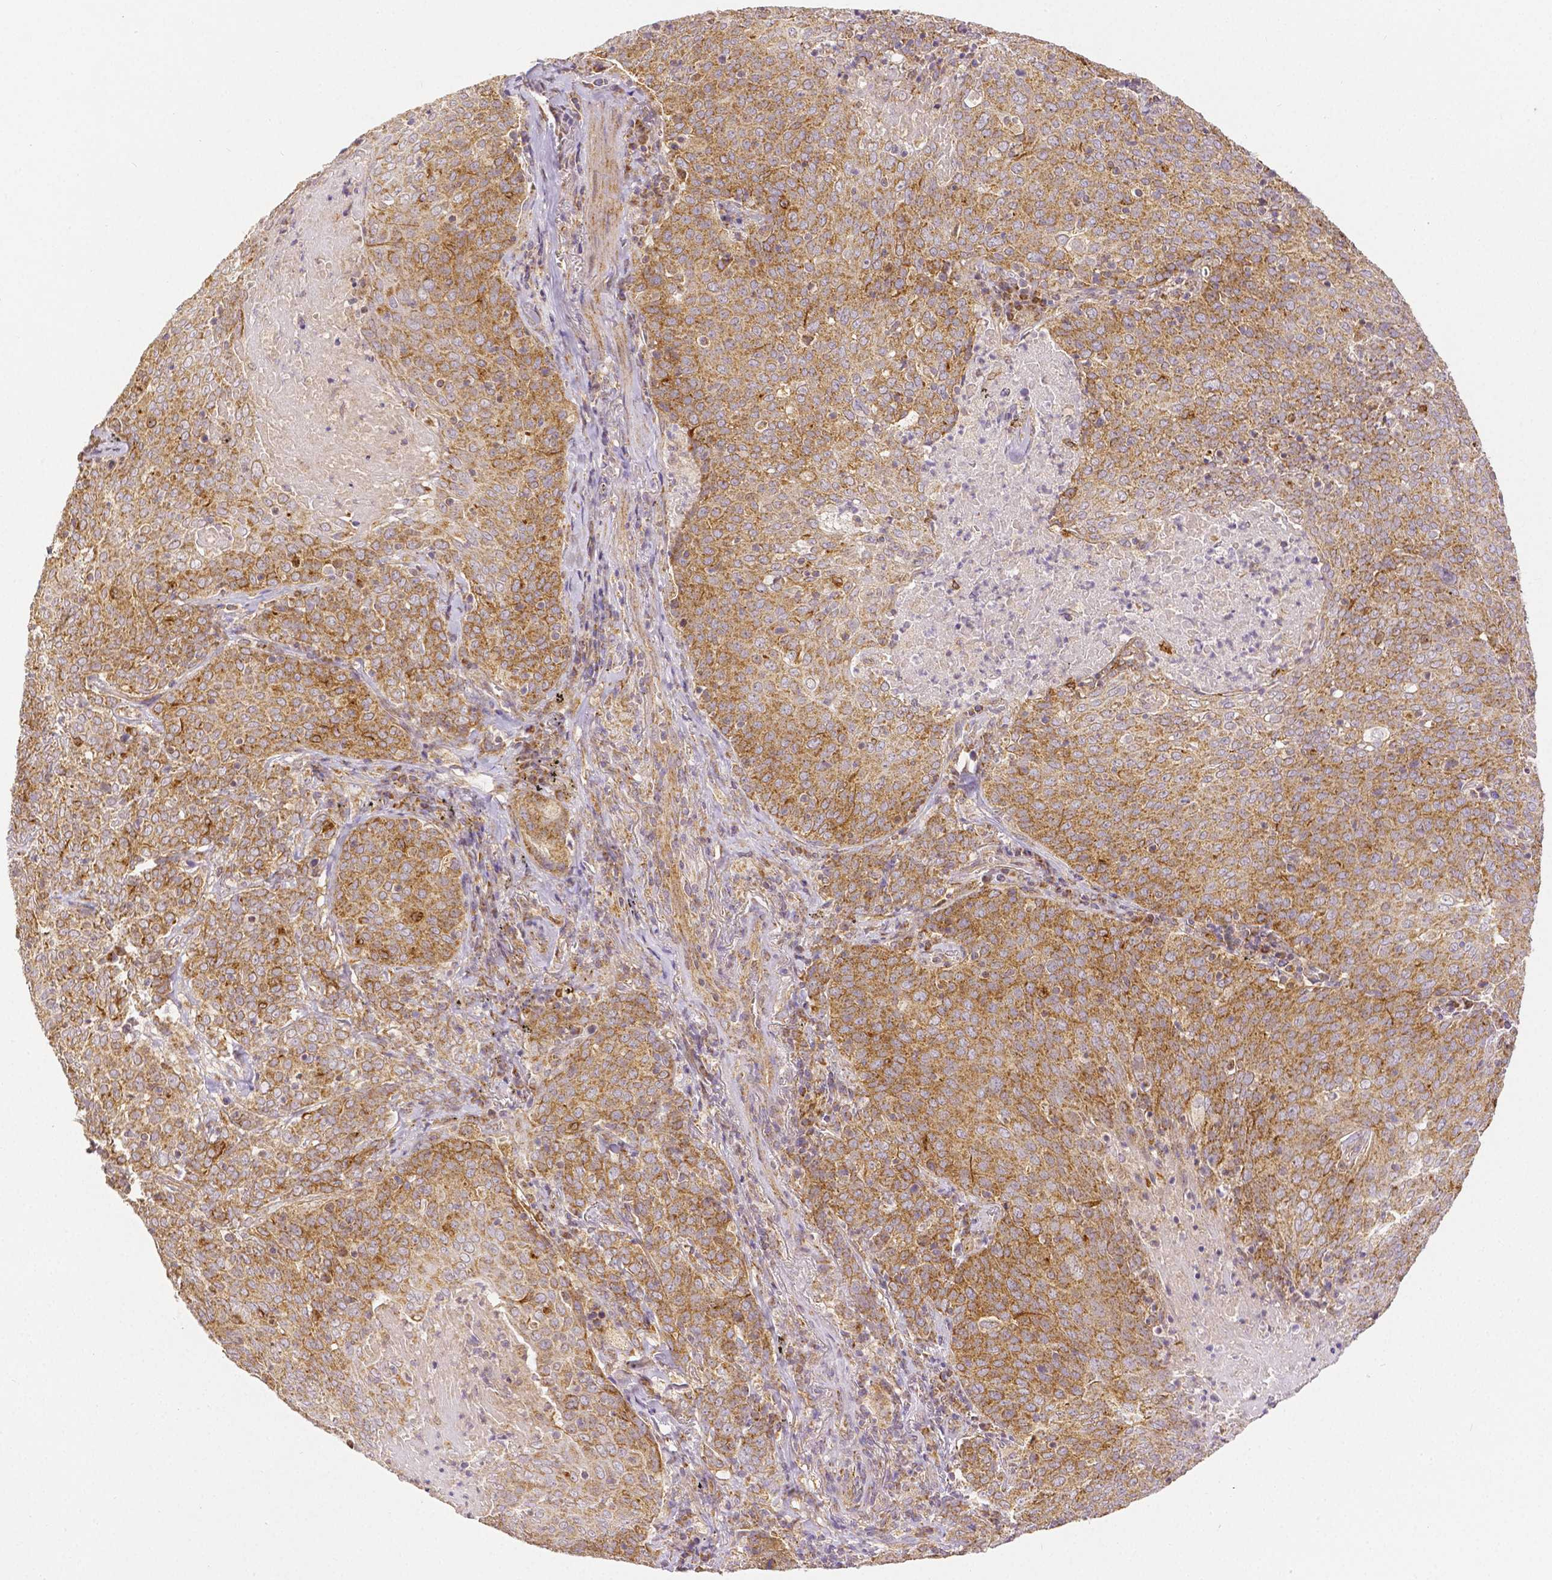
{"staining": {"intensity": "moderate", "quantity": ">75%", "location": "cytoplasmic/membranous"}, "tissue": "lung cancer", "cell_type": "Tumor cells", "image_type": "cancer", "snomed": [{"axis": "morphology", "description": "Squamous cell carcinoma, NOS"}, {"axis": "topography", "description": "Lung"}], "caption": "DAB immunohistochemical staining of lung squamous cell carcinoma displays moderate cytoplasmic/membranous protein expression in approximately >75% of tumor cells.", "gene": "RHOT1", "patient": {"sex": "male", "age": 82}}